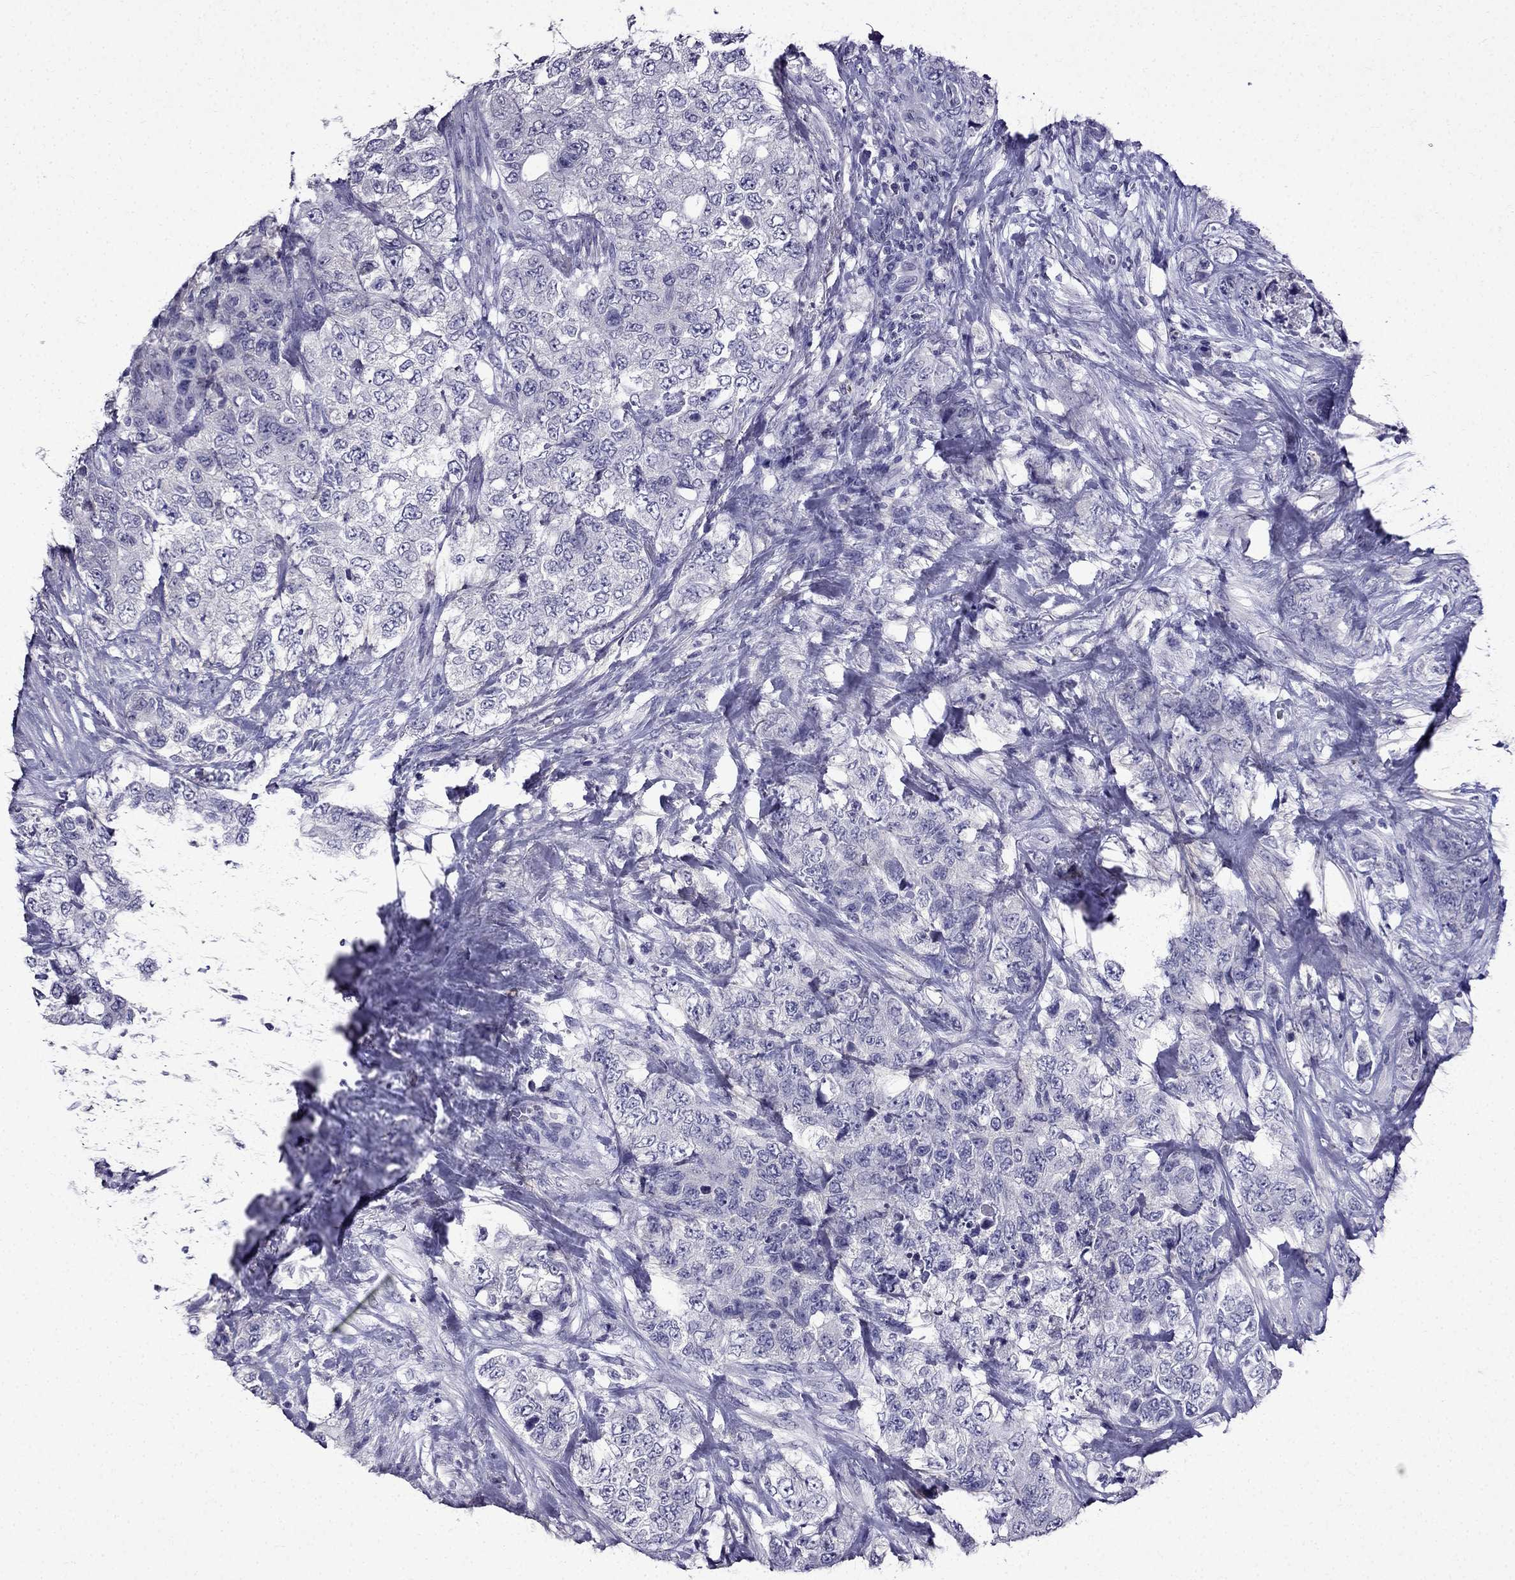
{"staining": {"intensity": "negative", "quantity": "none", "location": "none"}, "tissue": "urothelial cancer", "cell_type": "Tumor cells", "image_type": "cancer", "snomed": [{"axis": "morphology", "description": "Urothelial carcinoma, High grade"}, {"axis": "topography", "description": "Urinary bladder"}], "caption": "DAB immunohistochemical staining of human urothelial carcinoma (high-grade) demonstrates no significant expression in tumor cells. Nuclei are stained in blue.", "gene": "DNAH17", "patient": {"sex": "female", "age": 78}}